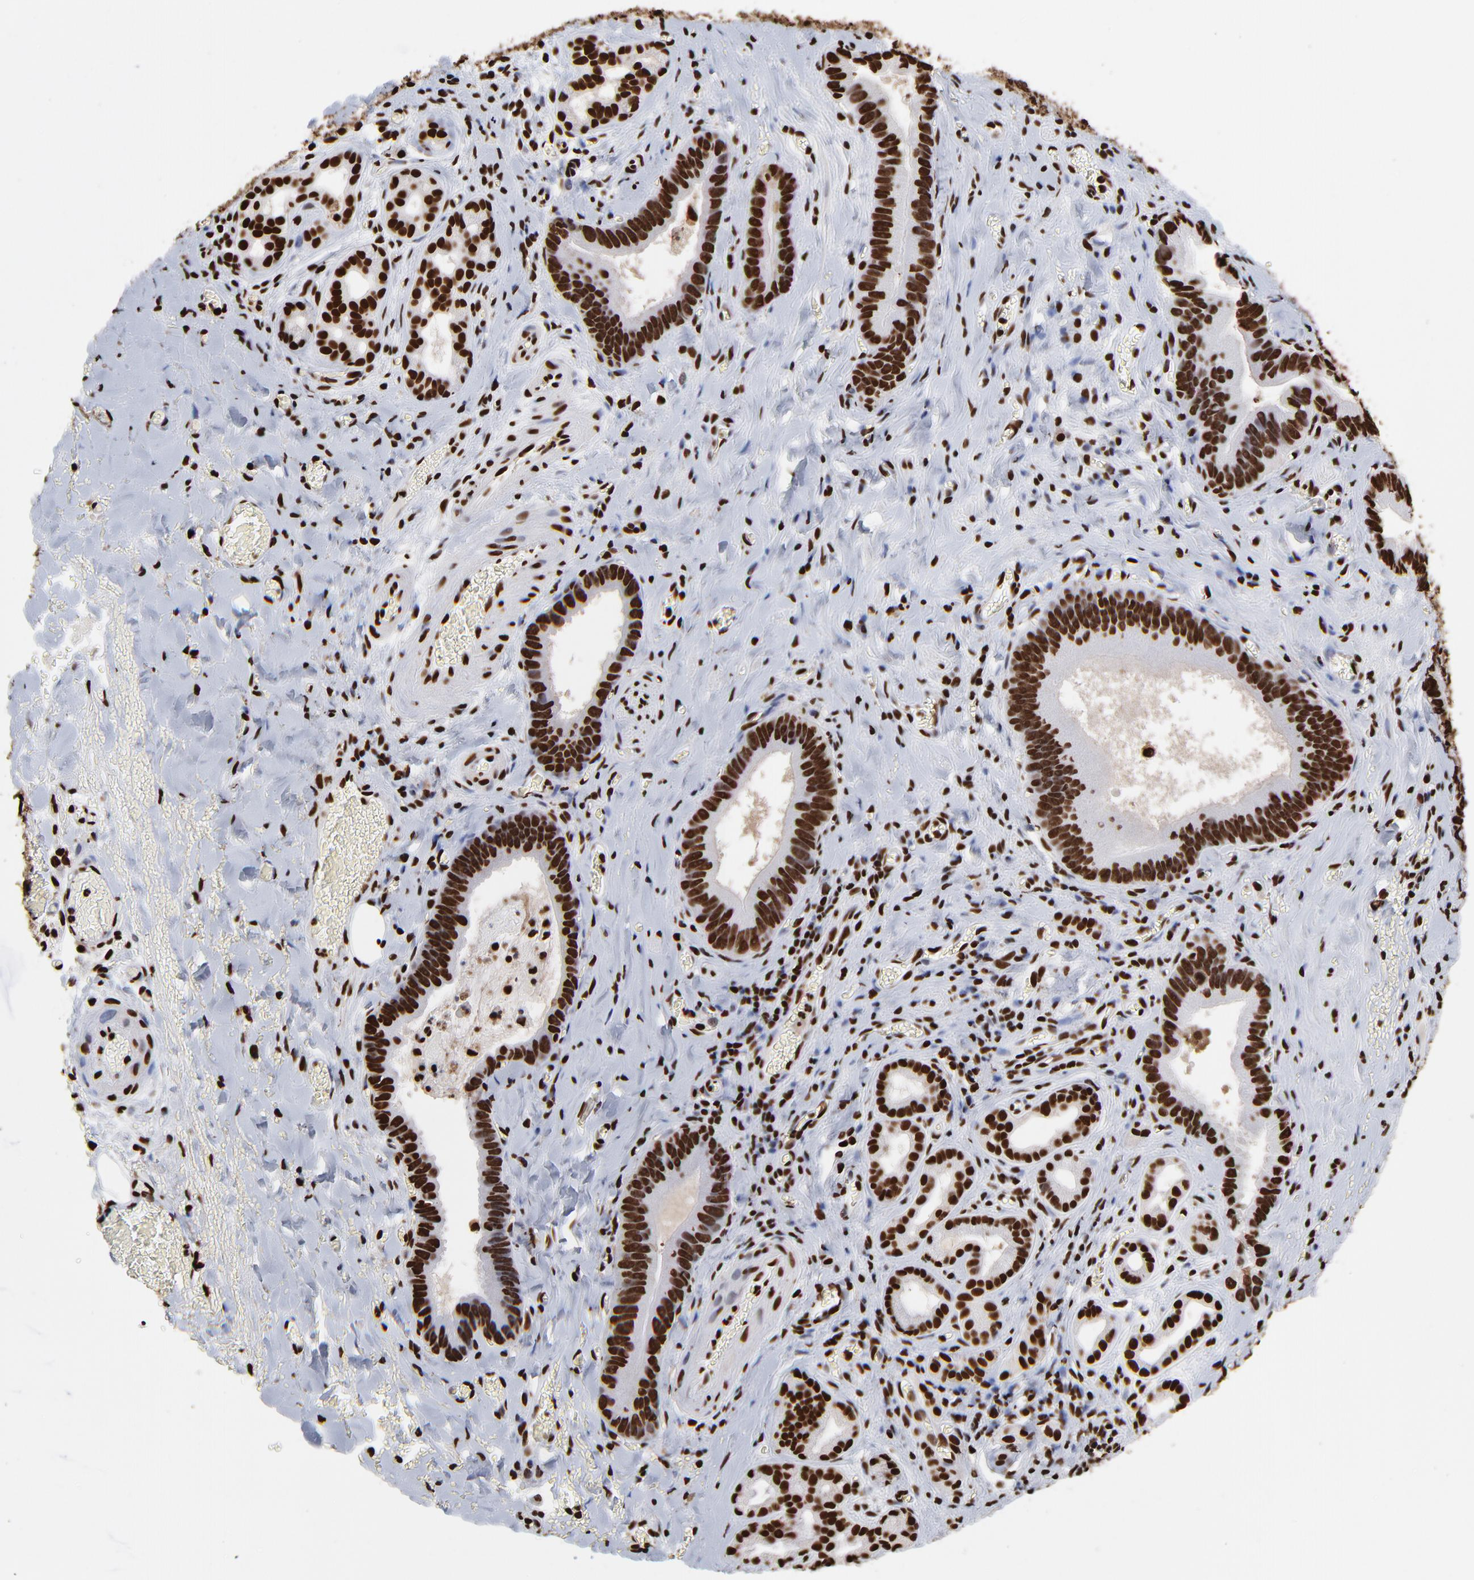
{"staining": {"intensity": "strong", "quantity": ">75%", "location": "nuclear"}, "tissue": "liver cancer", "cell_type": "Tumor cells", "image_type": "cancer", "snomed": [{"axis": "morphology", "description": "Cholangiocarcinoma"}, {"axis": "topography", "description": "Liver"}], "caption": "This is a histology image of IHC staining of liver cholangiocarcinoma, which shows strong positivity in the nuclear of tumor cells.", "gene": "ZNF544", "patient": {"sex": "female", "age": 55}}